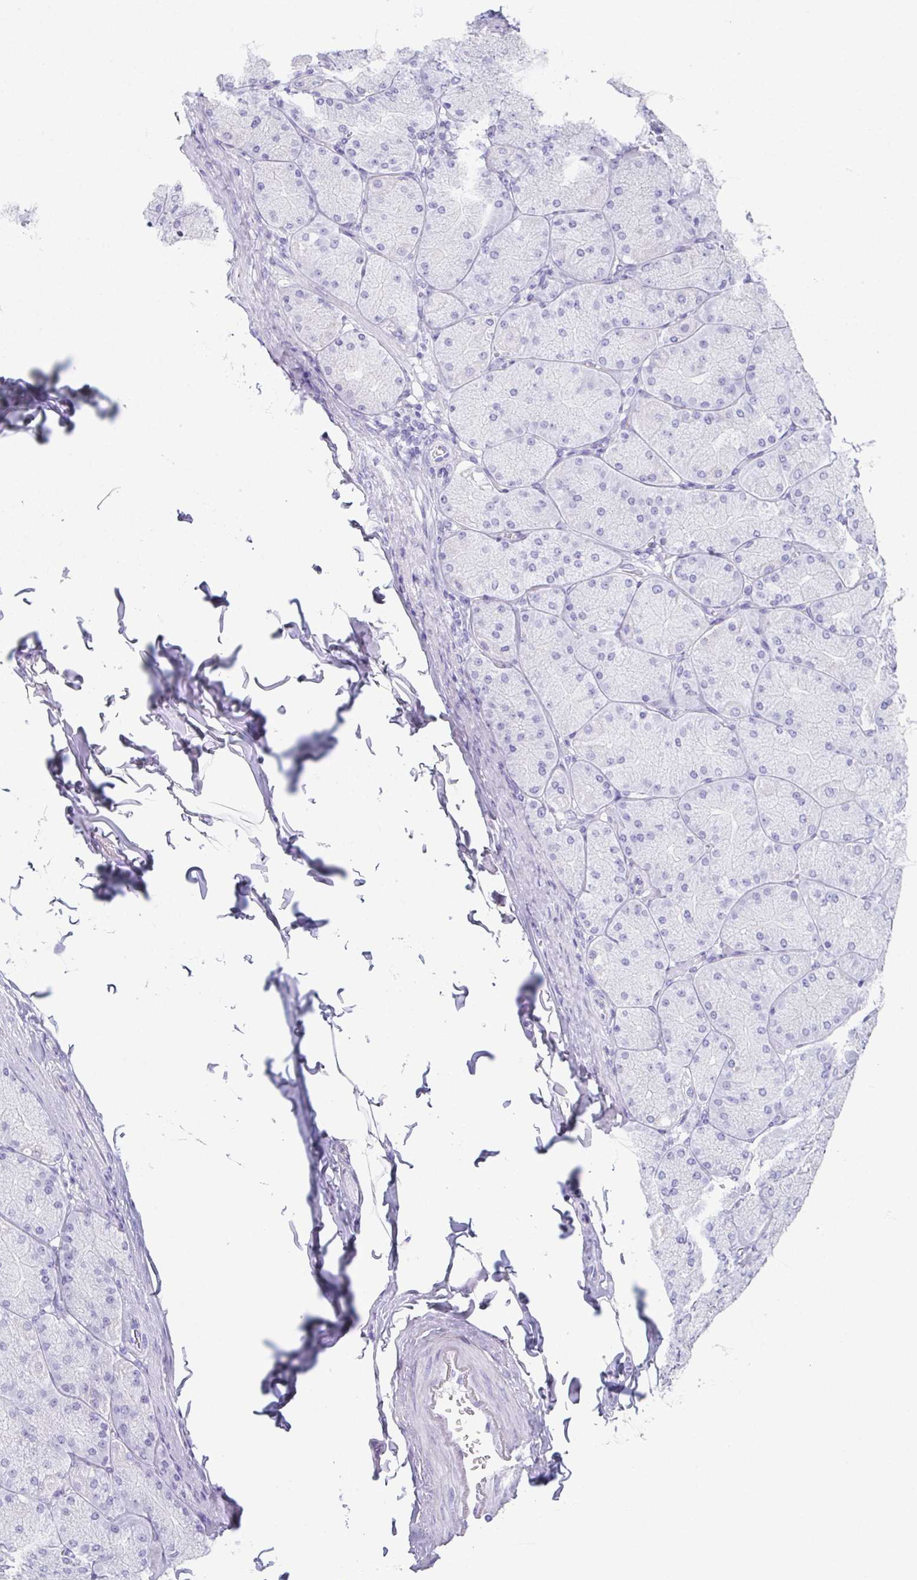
{"staining": {"intensity": "negative", "quantity": "none", "location": "none"}, "tissue": "stomach", "cell_type": "Glandular cells", "image_type": "normal", "snomed": [{"axis": "morphology", "description": "Normal tissue, NOS"}, {"axis": "topography", "description": "Stomach, upper"}], "caption": "Image shows no protein staining in glandular cells of unremarkable stomach. (Brightfield microscopy of DAB IHC at high magnification).", "gene": "TEX19", "patient": {"sex": "female", "age": 56}}